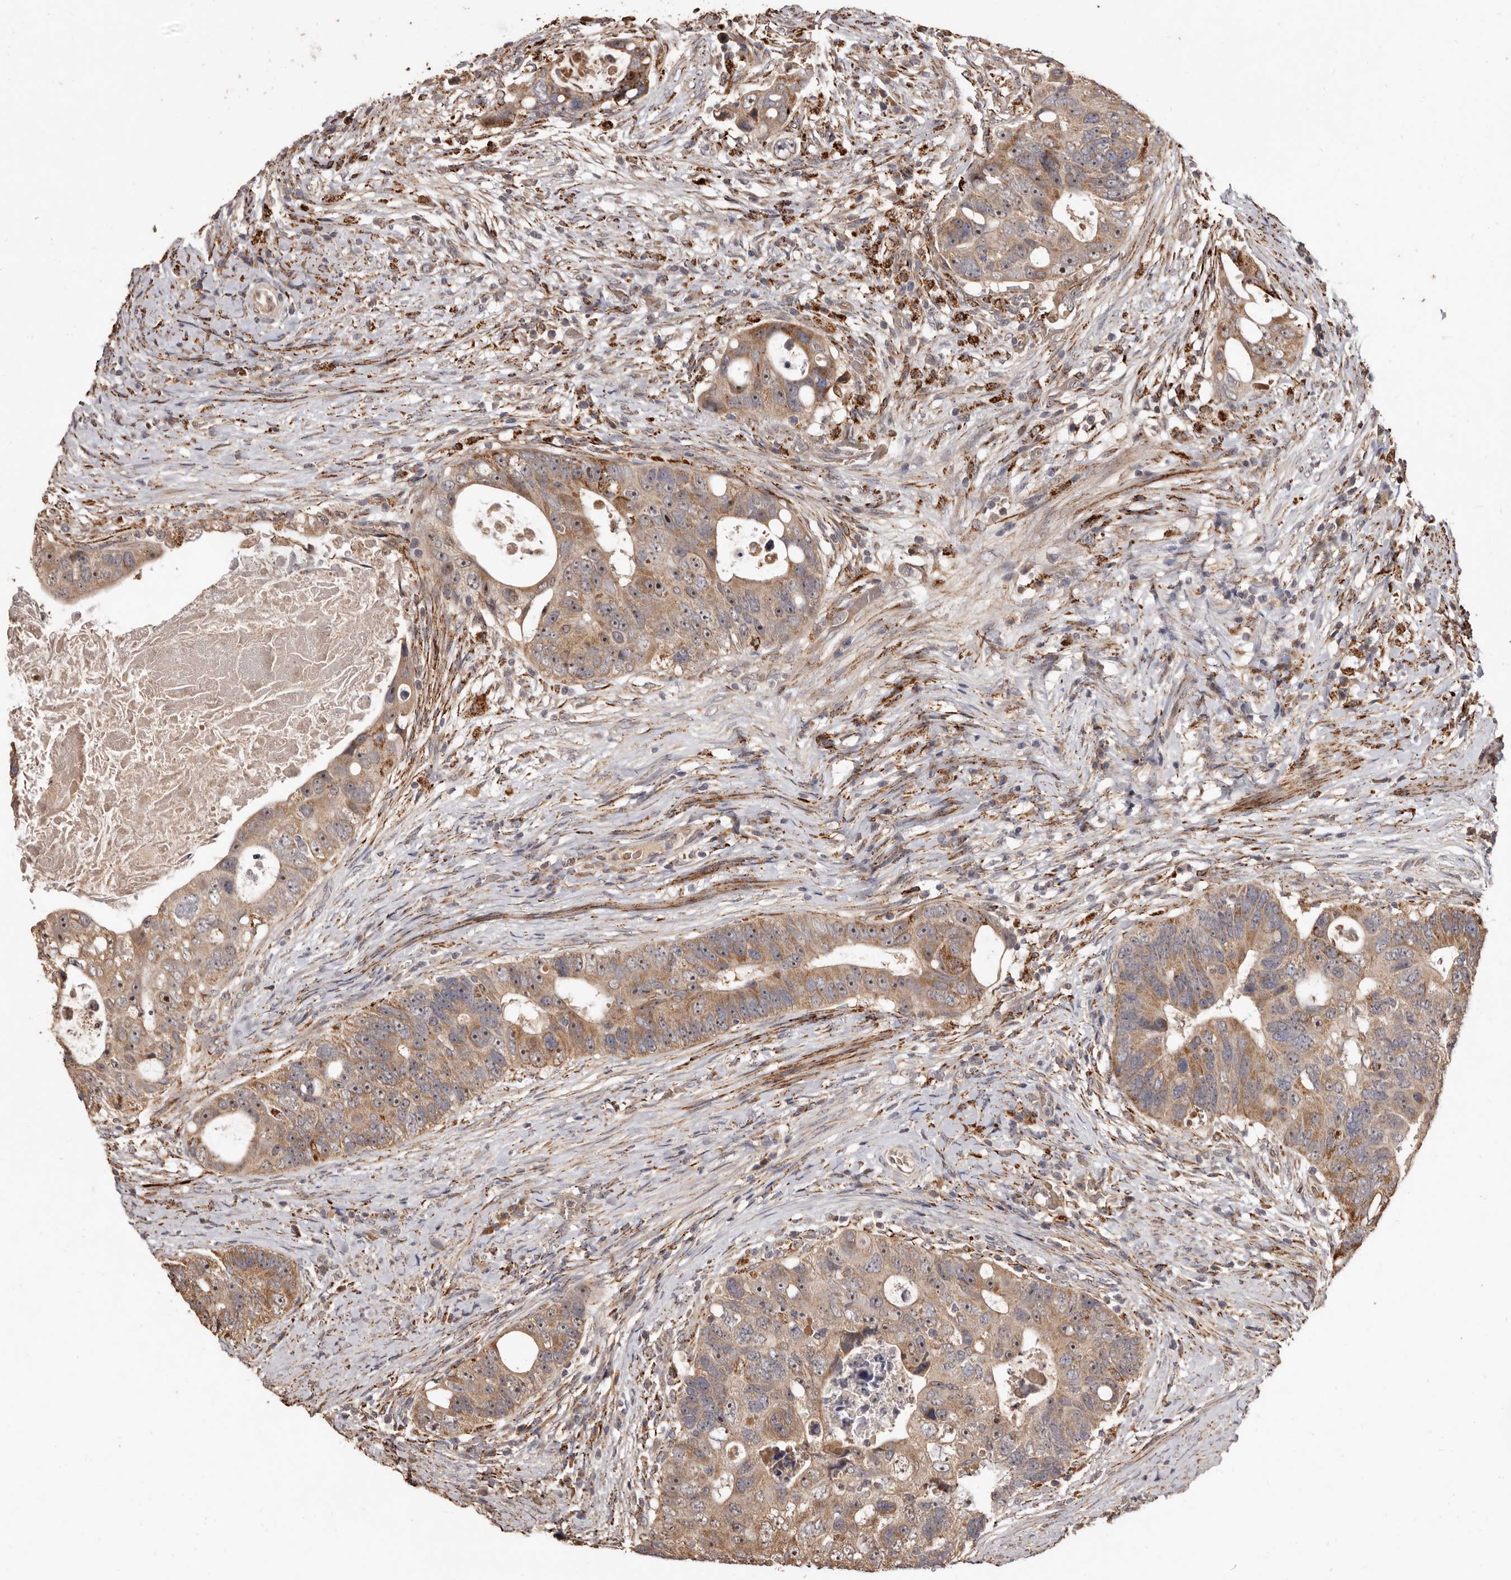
{"staining": {"intensity": "moderate", "quantity": ">75%", "location": "cytoplasmic/membranous"}, "tissue": "colorectal cancer", "cell_type": "Tumor cells", "image_type": "cancer", "snomed": [{"axis": "morphology", "description": "Adenocarcinoma, NOS"}, {"axis": "topography", "description": "Rectum"}], "caption": "Moderate cytoplasmic/membranous staining for a protein is seen in approximately >75% of tumor cells of colorectal cancer (adenocarcinoma) using IHC.", "gene": "AKAP7", "patient": {"sex": "male", "age": 59}}